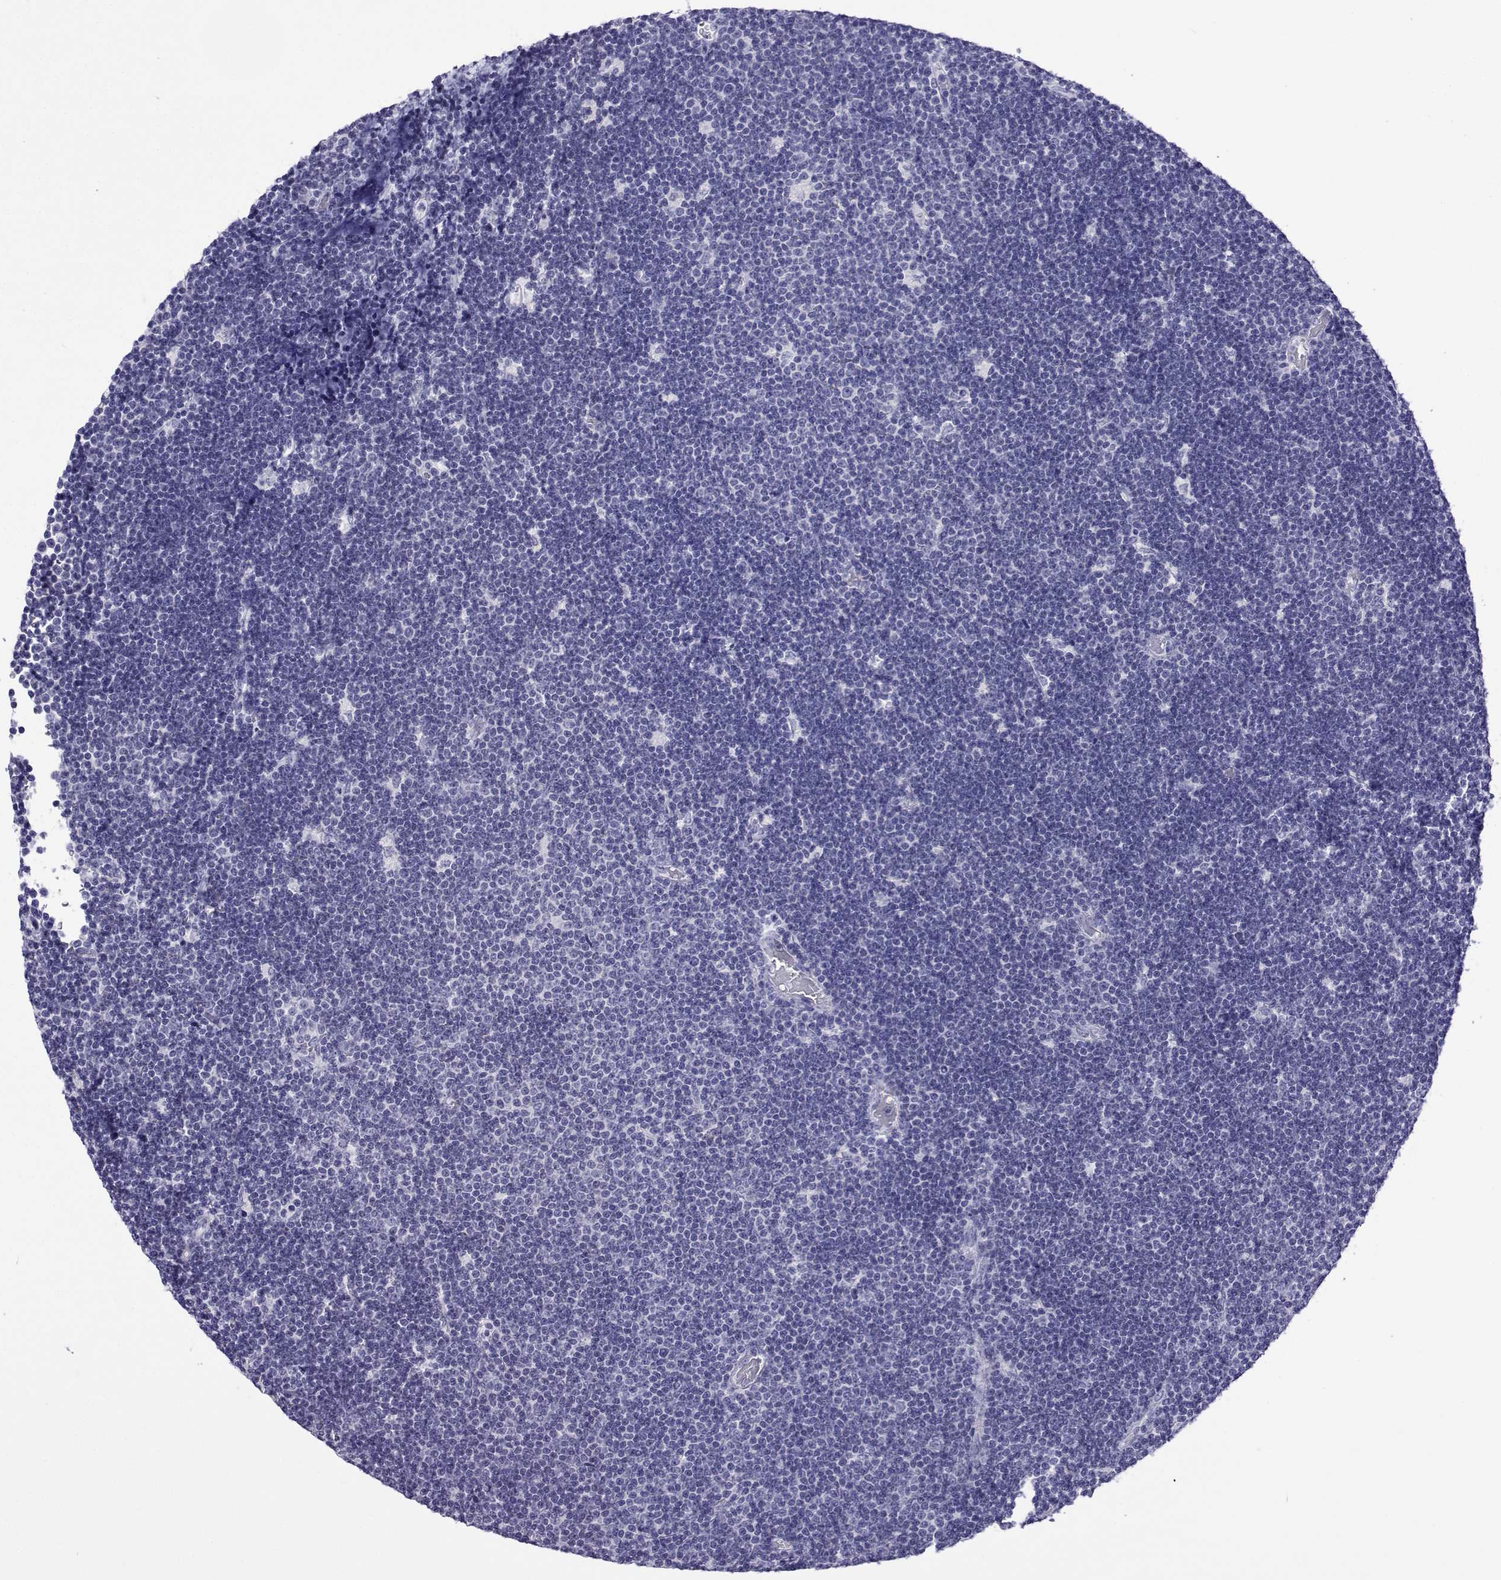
{"staining": {"intensity": "negative", "quantity": "none", "location": "none"}, "tissue": "lymphoma", "cell_type": "Tumor cells", "image_type": "cancer", "snomed": [{"axis": "morphology", "description": "Malignant lymphoma, non-Hodgkin's type, Low grade"}, {"axis": "topography", "description": "Brain"}], "caption": "Immunohistochemistry of human lymphoma reveals no positivity in tumor cells.", "gene": "ACTL7A", "patient": {"sex": "female", "age": 66}}